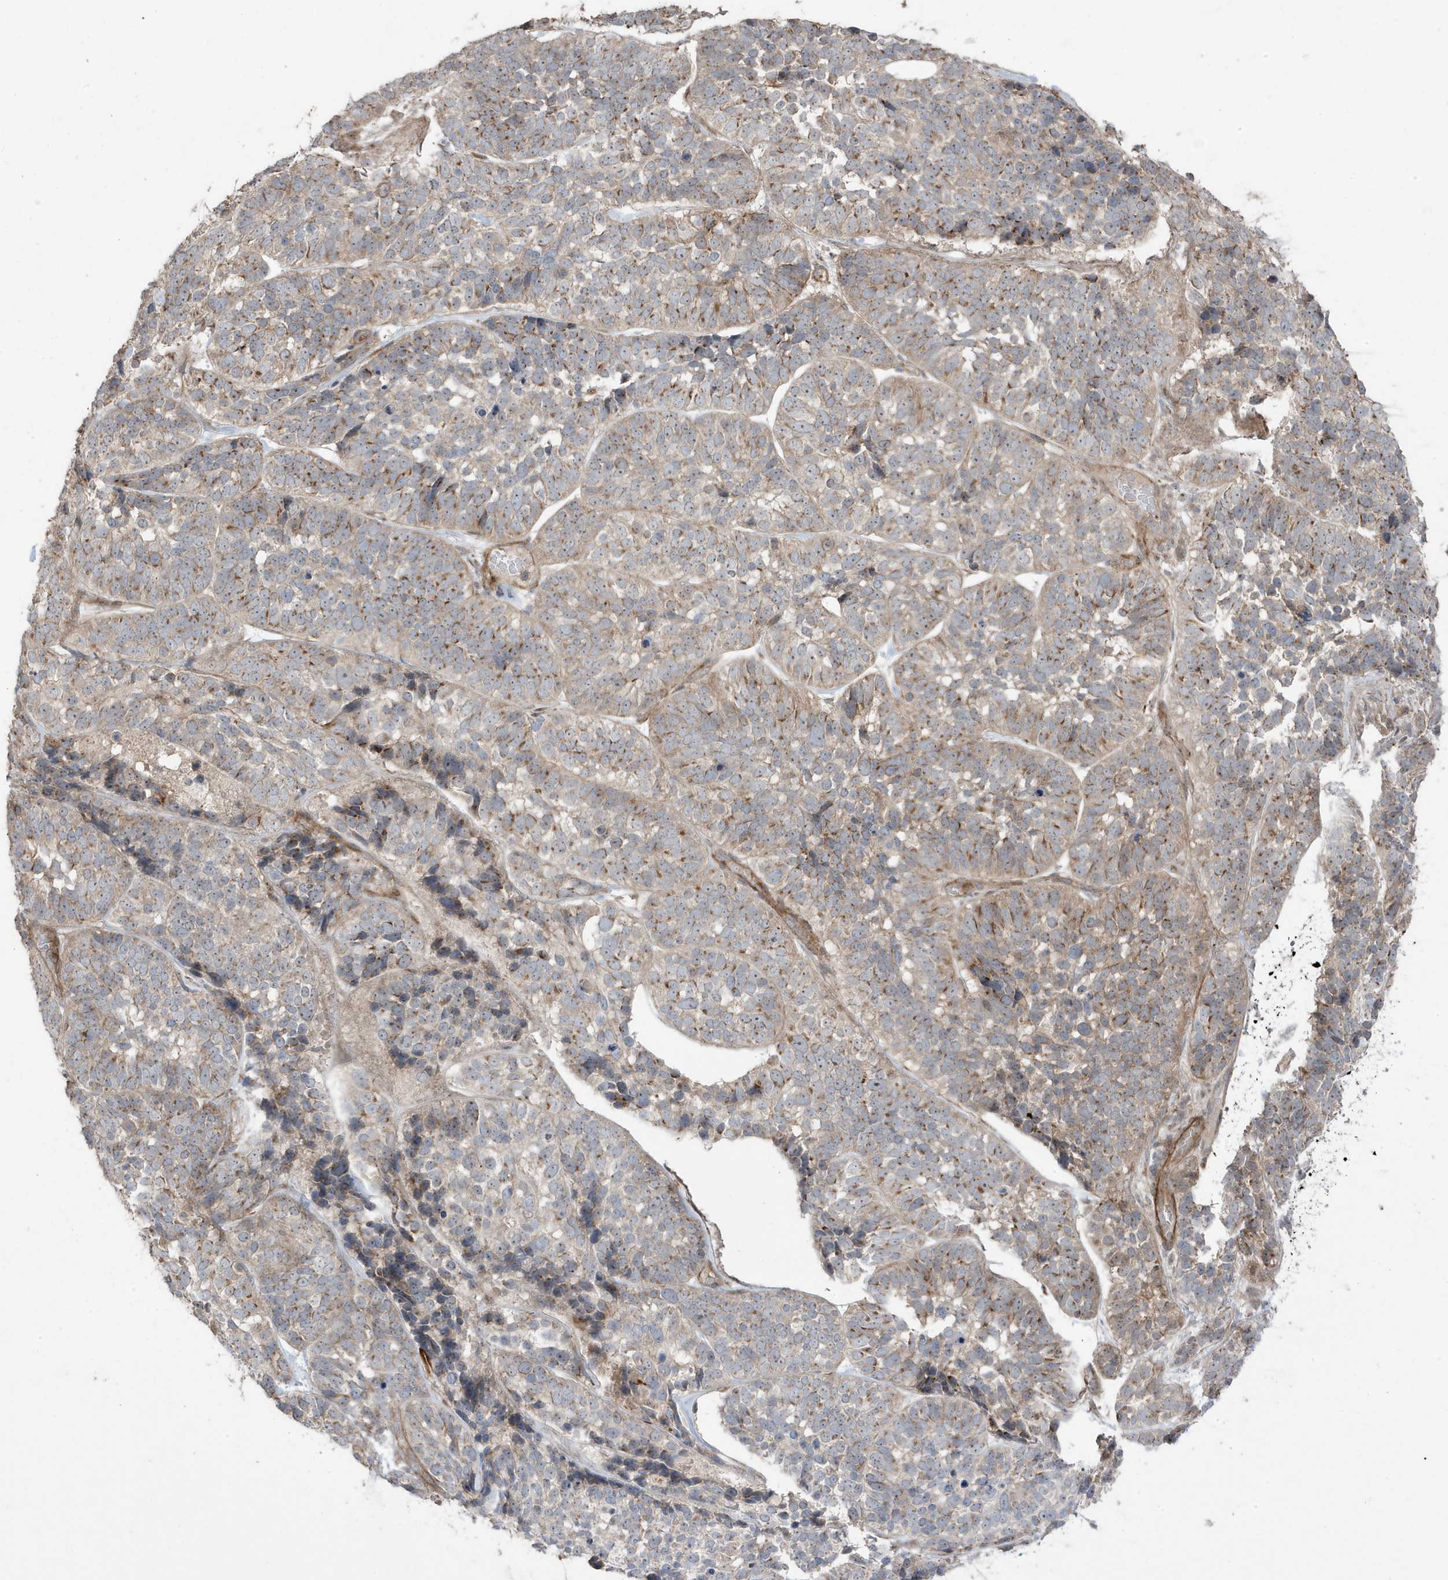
{"staining": {"intensity": "moderate", "quantity": "<25%", "location": "cytoplasmic/membranous"}, "tissue": "skin cancer", "cell_type": "Tumor cells", "image_type": "cancer", "snomed": [{"axis": "morphology", "description": "Basal cell carcinoma"}, {"axis": "topography", "description": "Skin"}], "caption": "The image exhibits staining of skin basal cell carcinoma, revealing moderate cytoplasmic/membranous protein positivity (brown color) within tumor cells.", "gene": "CETN3", "patient": {"sex": "male", "age": 62}}